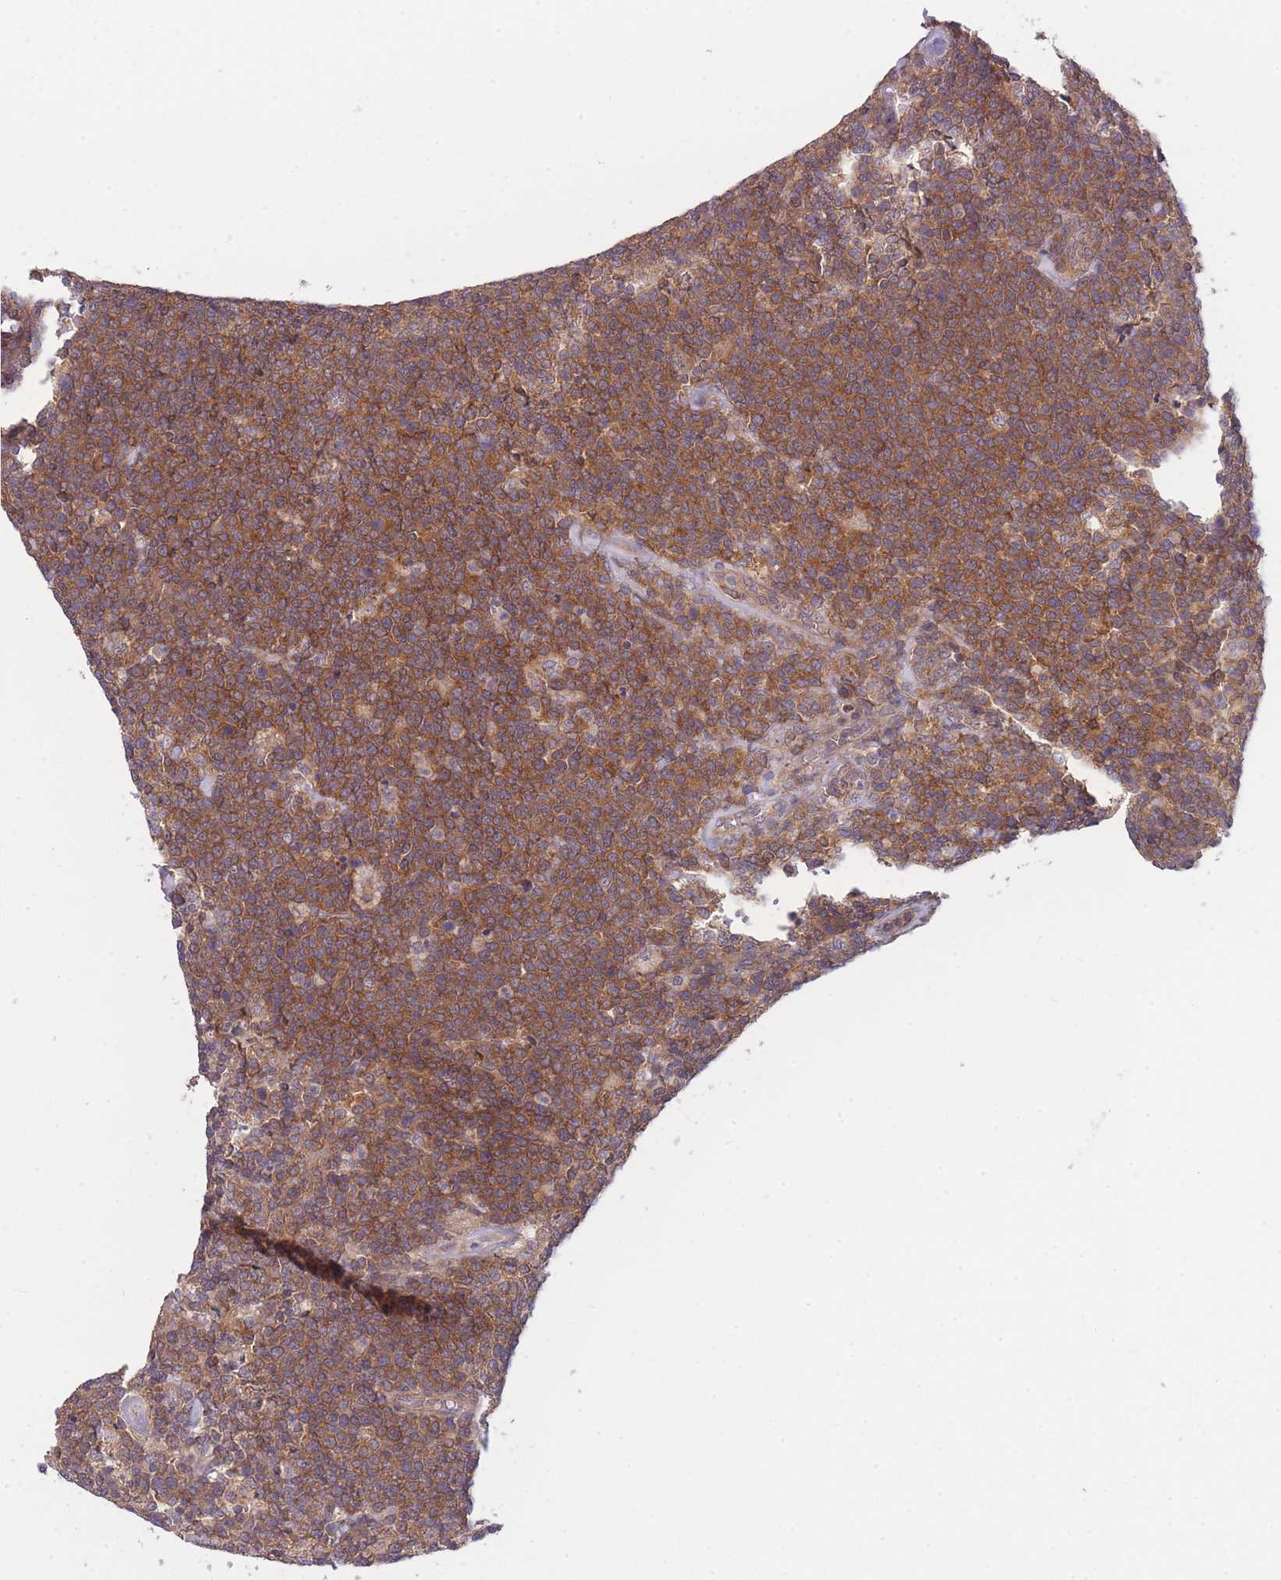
{"staining": {"intensity": "moderate", "quantity": ">75%", "location": "cytoplasmic/membranous"}, "tissue": "lymphoma", "cell_type": "Tumor cells", "image_type": "cancer", "snomed": [{"axis": "morphology", "description": "Malignant lymphoma, non-Hodgkin's type, High grade"}, {"axis": "topography", "description": "Lymph node"}], "caption": "This is a histology image of IHC staining of malignant lymphoma, non-Hodgkin's type (high-grade), which shows moderate staining in the cytoplasmic/membranous of tumor cells.", "gene": "PFDN6", "patient": {"sex": "male", "age": 61}}